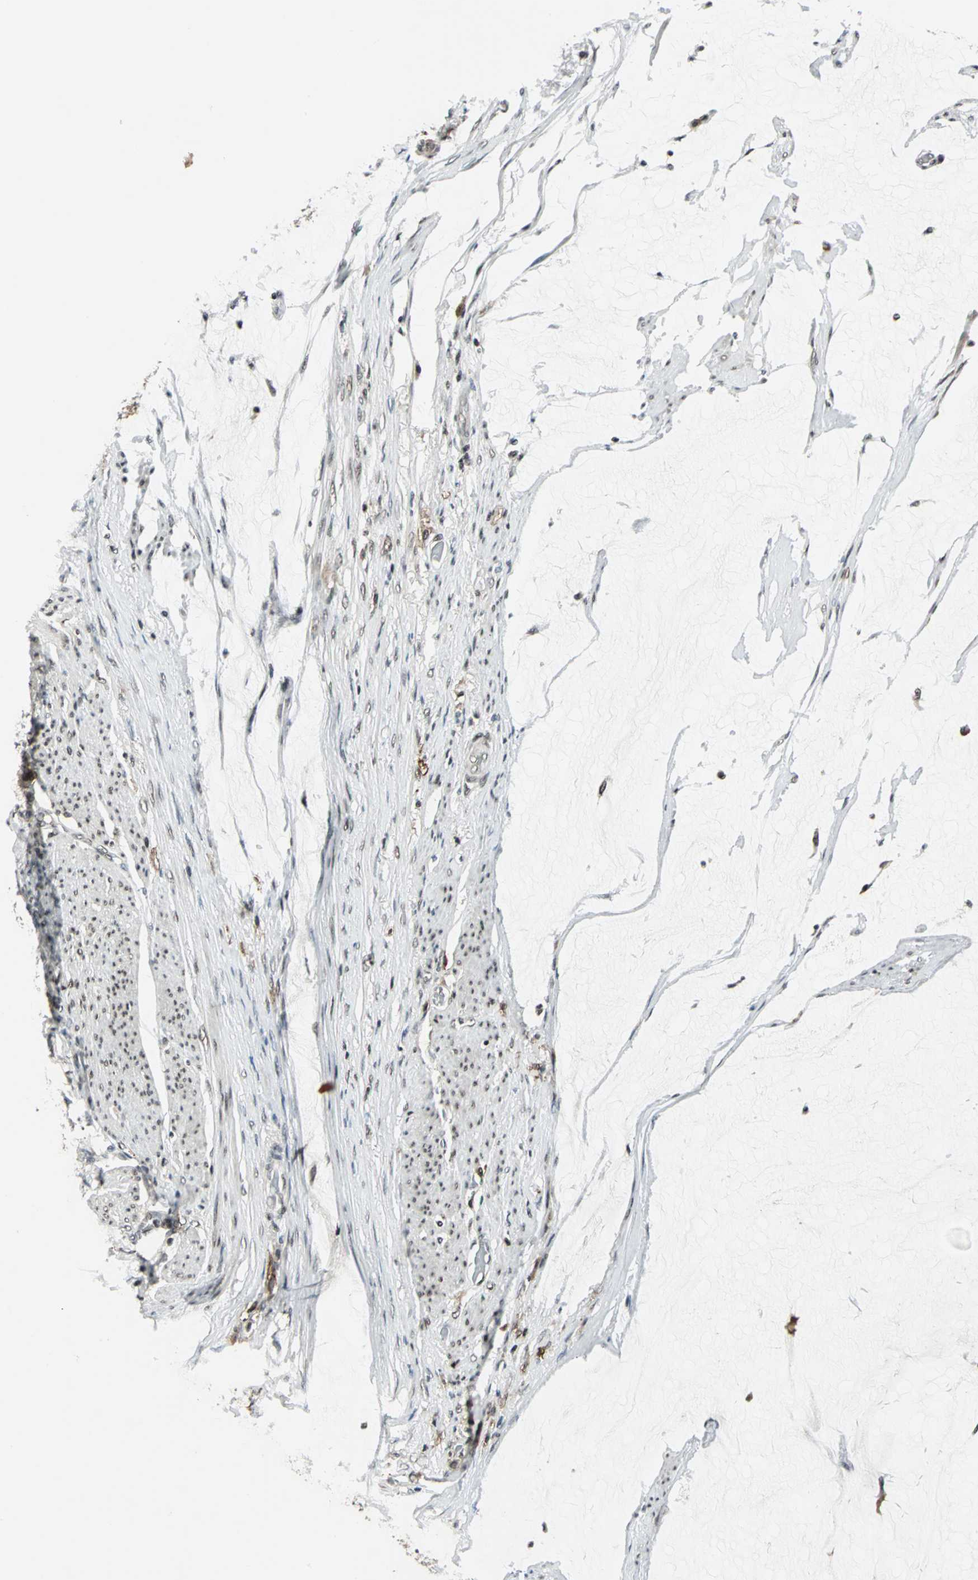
{"staining": {"intensity": "moderate", "quantity": "<25%", "location": "cytoplasmic/membranous,nuclear"}, "tissue": "colorectal cancer", "cell_type": "Tumor cells", "image_type": "cancer", "snomed": [{"axis": "morphology", "description": "Normal tissue, NOS"}, {"axis": "morphology", "description": "Adenocarcinoma, NOS"}, {"axis": "topography", "description": "Rectum"}, {"axis": "topography", "description": "Peripheral nerve tissue"}], "caption": "Immunohistochemical staining of human colorectal cancer reveals low levels of moderate cytoplasmic/membranous and nuclear protein positivity in approximately <25% of tumor cells.", "gene": "NR2C2", "patient": {"sex": "female", "age": 77}}